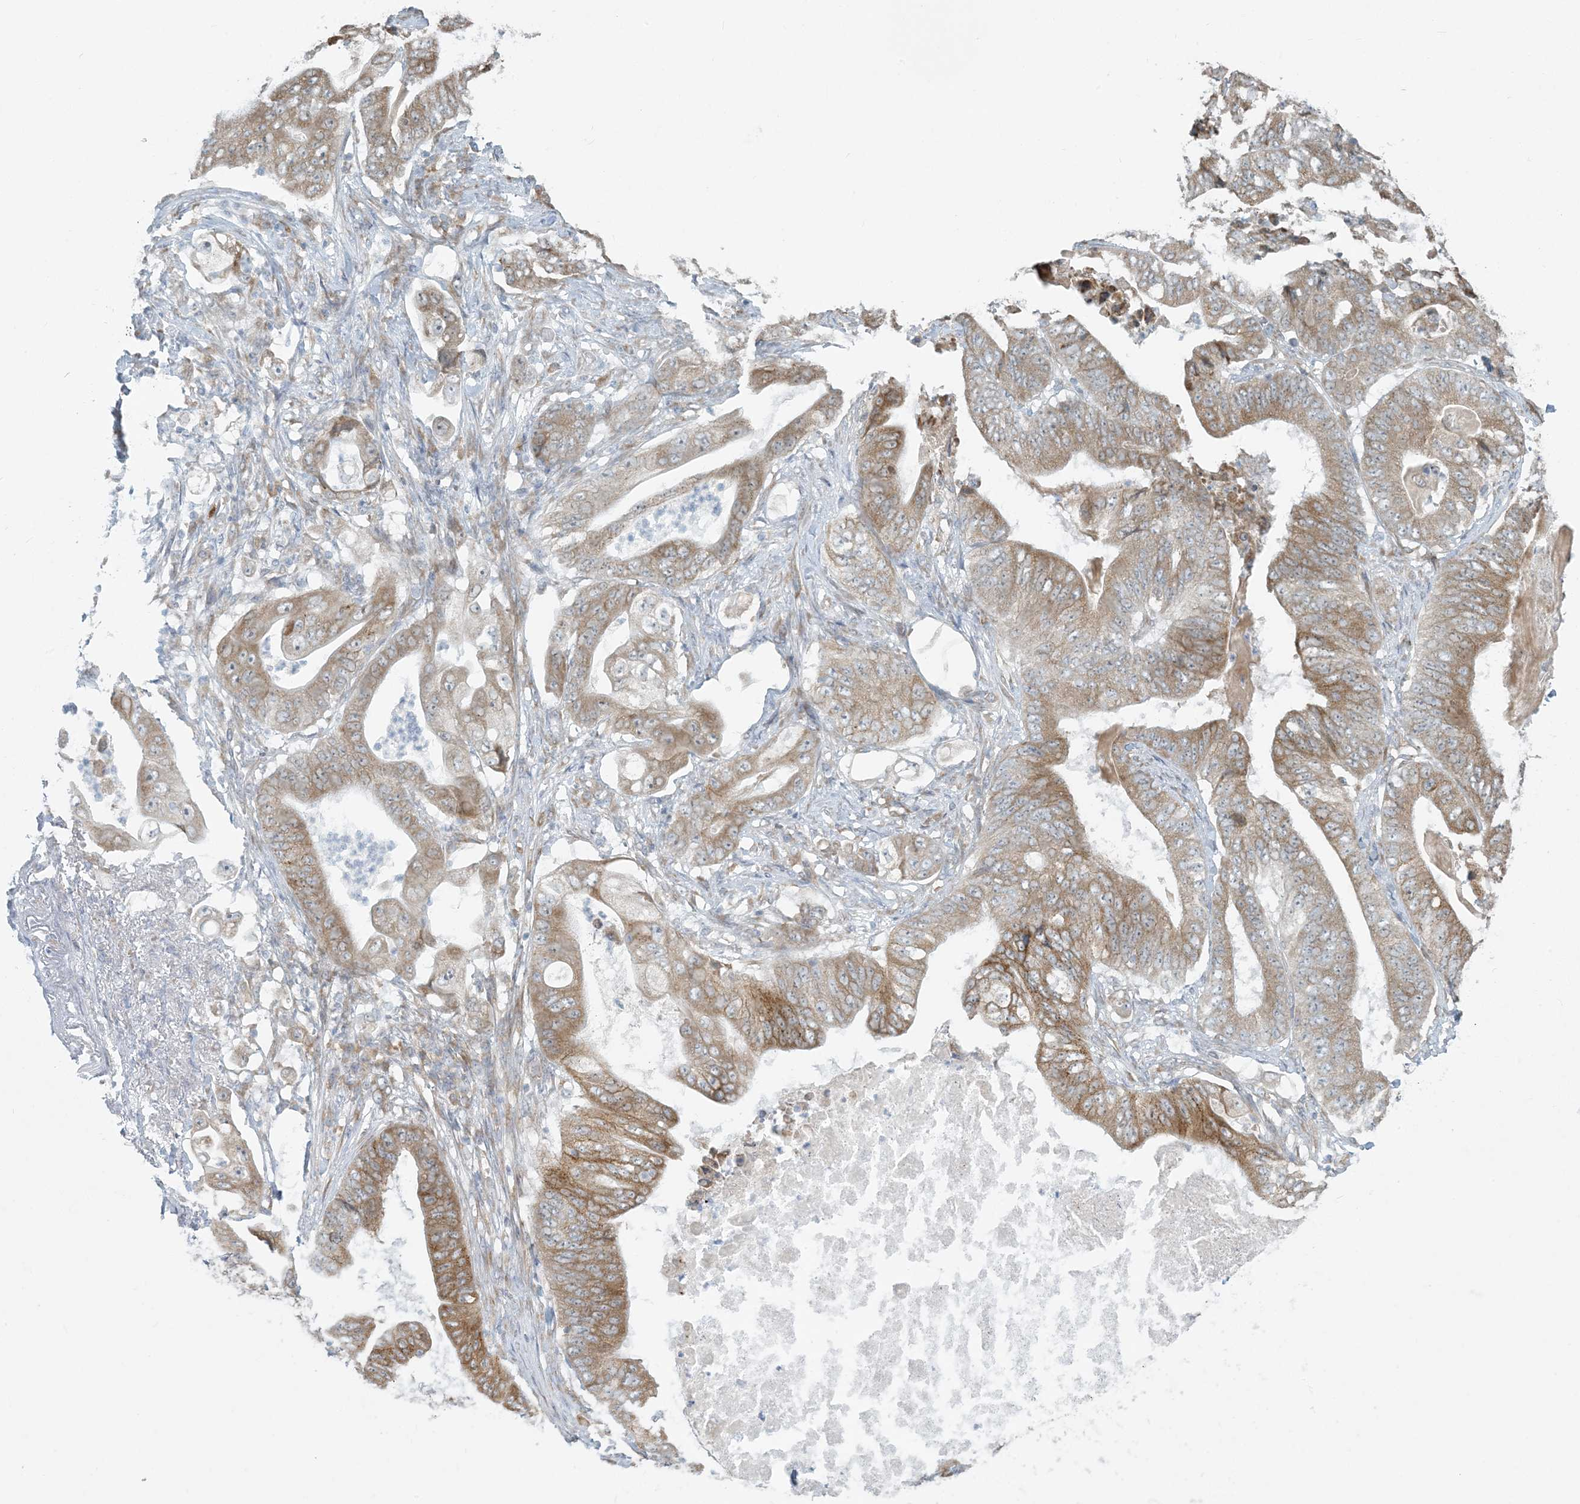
{"staining": {"intensity": "moderate", "quantity": ">75%", "location": "cytoplasmic/membranous"}, "tissue": "stomach cancer", "cell_type": "Tumor cells", "image_type": "cancer", "snomed": [{"axis": "morphology", "description": "Adenocarcinoma, NOS"}, {"axis": "topography", "description": "Stomach"}], "caption": "A medium amount of moderate cytoplasmic/membranous expression is seen in approximately >75% of tumor cells in stomach cancer tissue.", "gene": "HACL1", "patient": {"sex": "female", "age": 73}}